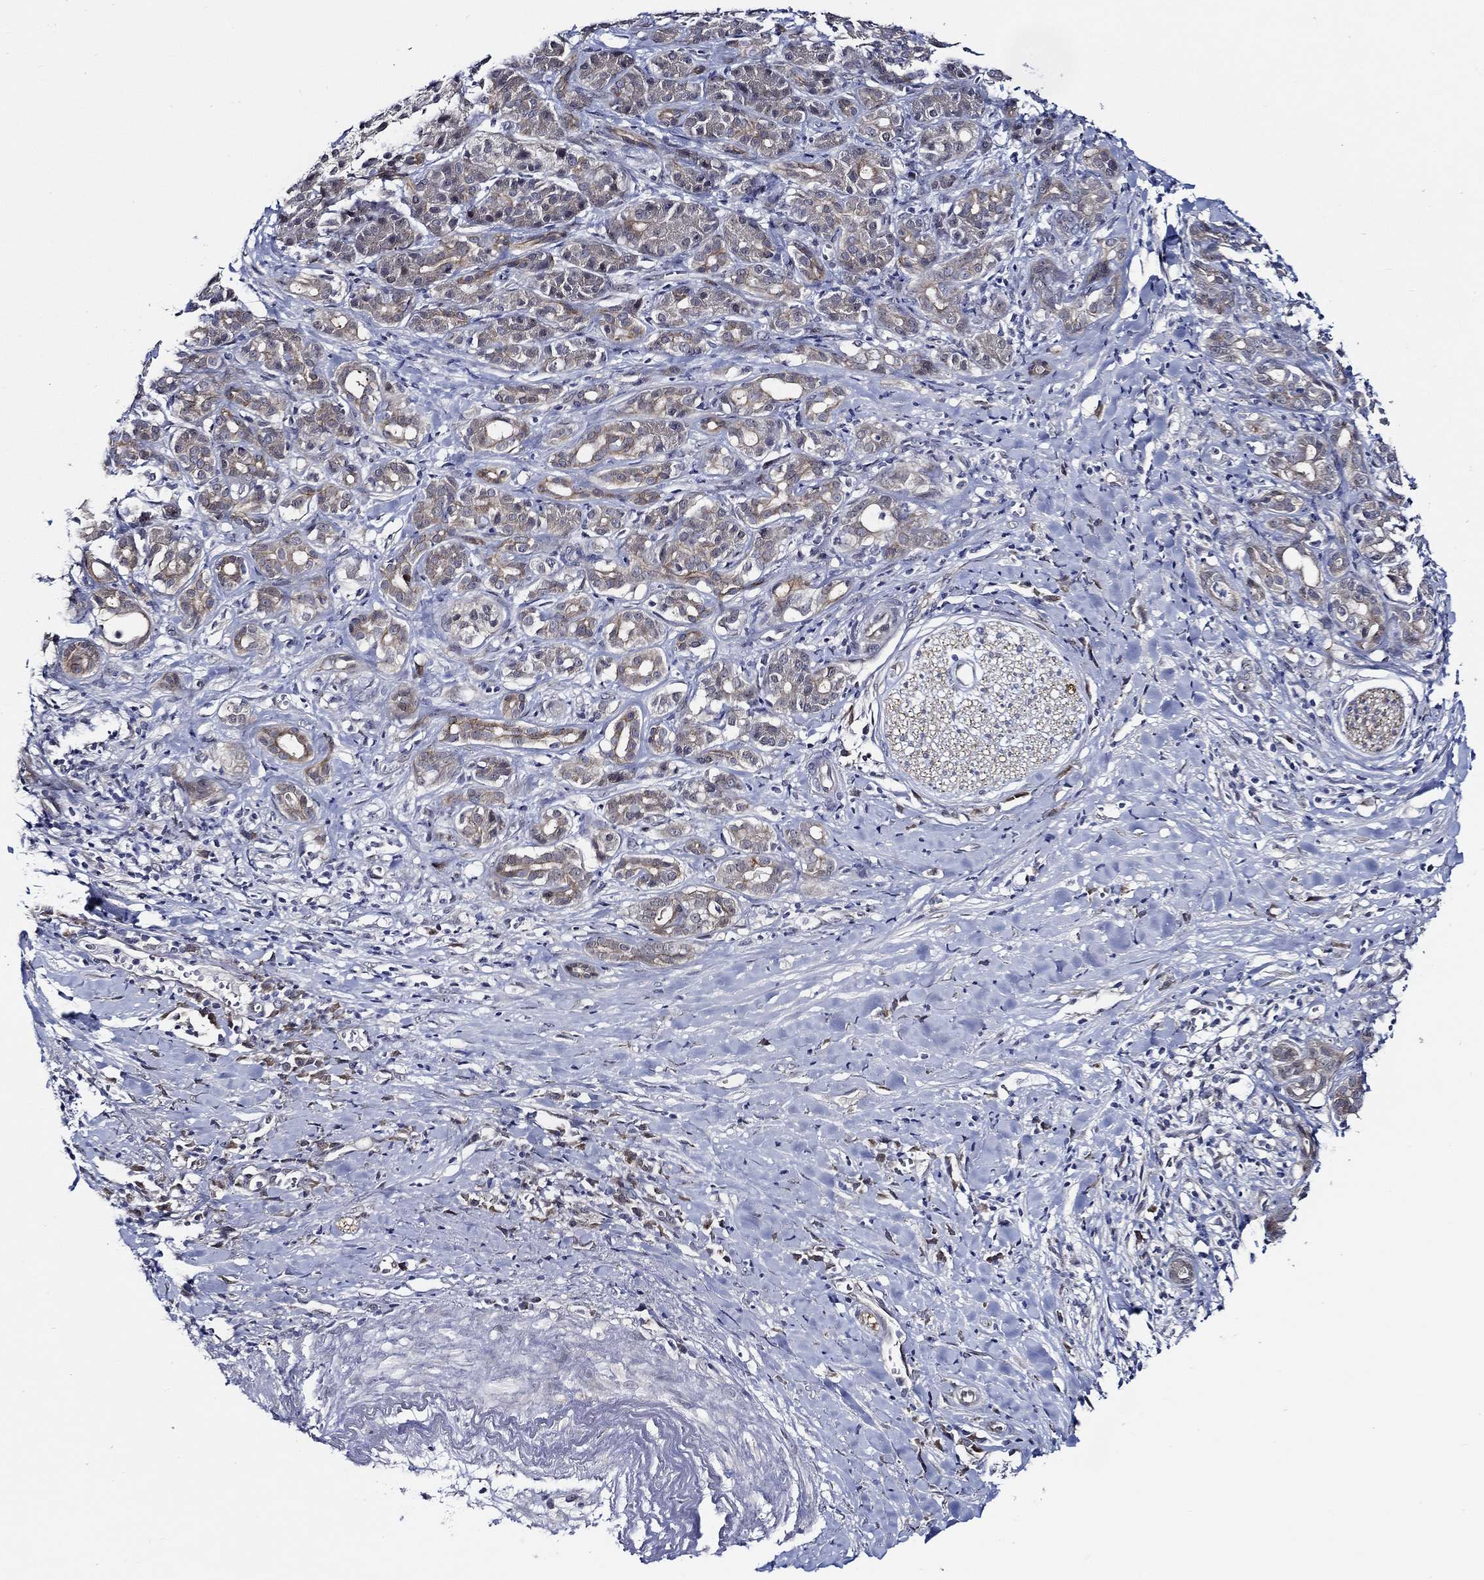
{"staining": {"intensity": "moderate", "quantity": "<25%", "location": "cytoplasmic/membranous"}, "tissue": "pancreatic cancer", "cell_type": "Tumor cells", "image_type": "cancer", "snomed": [{"axis": "morphology", "description": "Adenocarcinoma, NOS"}, {"axis": "topography", "description": "Pancreas"}], "caption": "Human pancreatic cancer (adenocarcinoma) stained with a brown dye reveals moderate cytoplasmic/membranous positive expression in about <25% of tumor cells.", "gene": "C8orf48", "patient": {"sex": "male", "age": 61}}